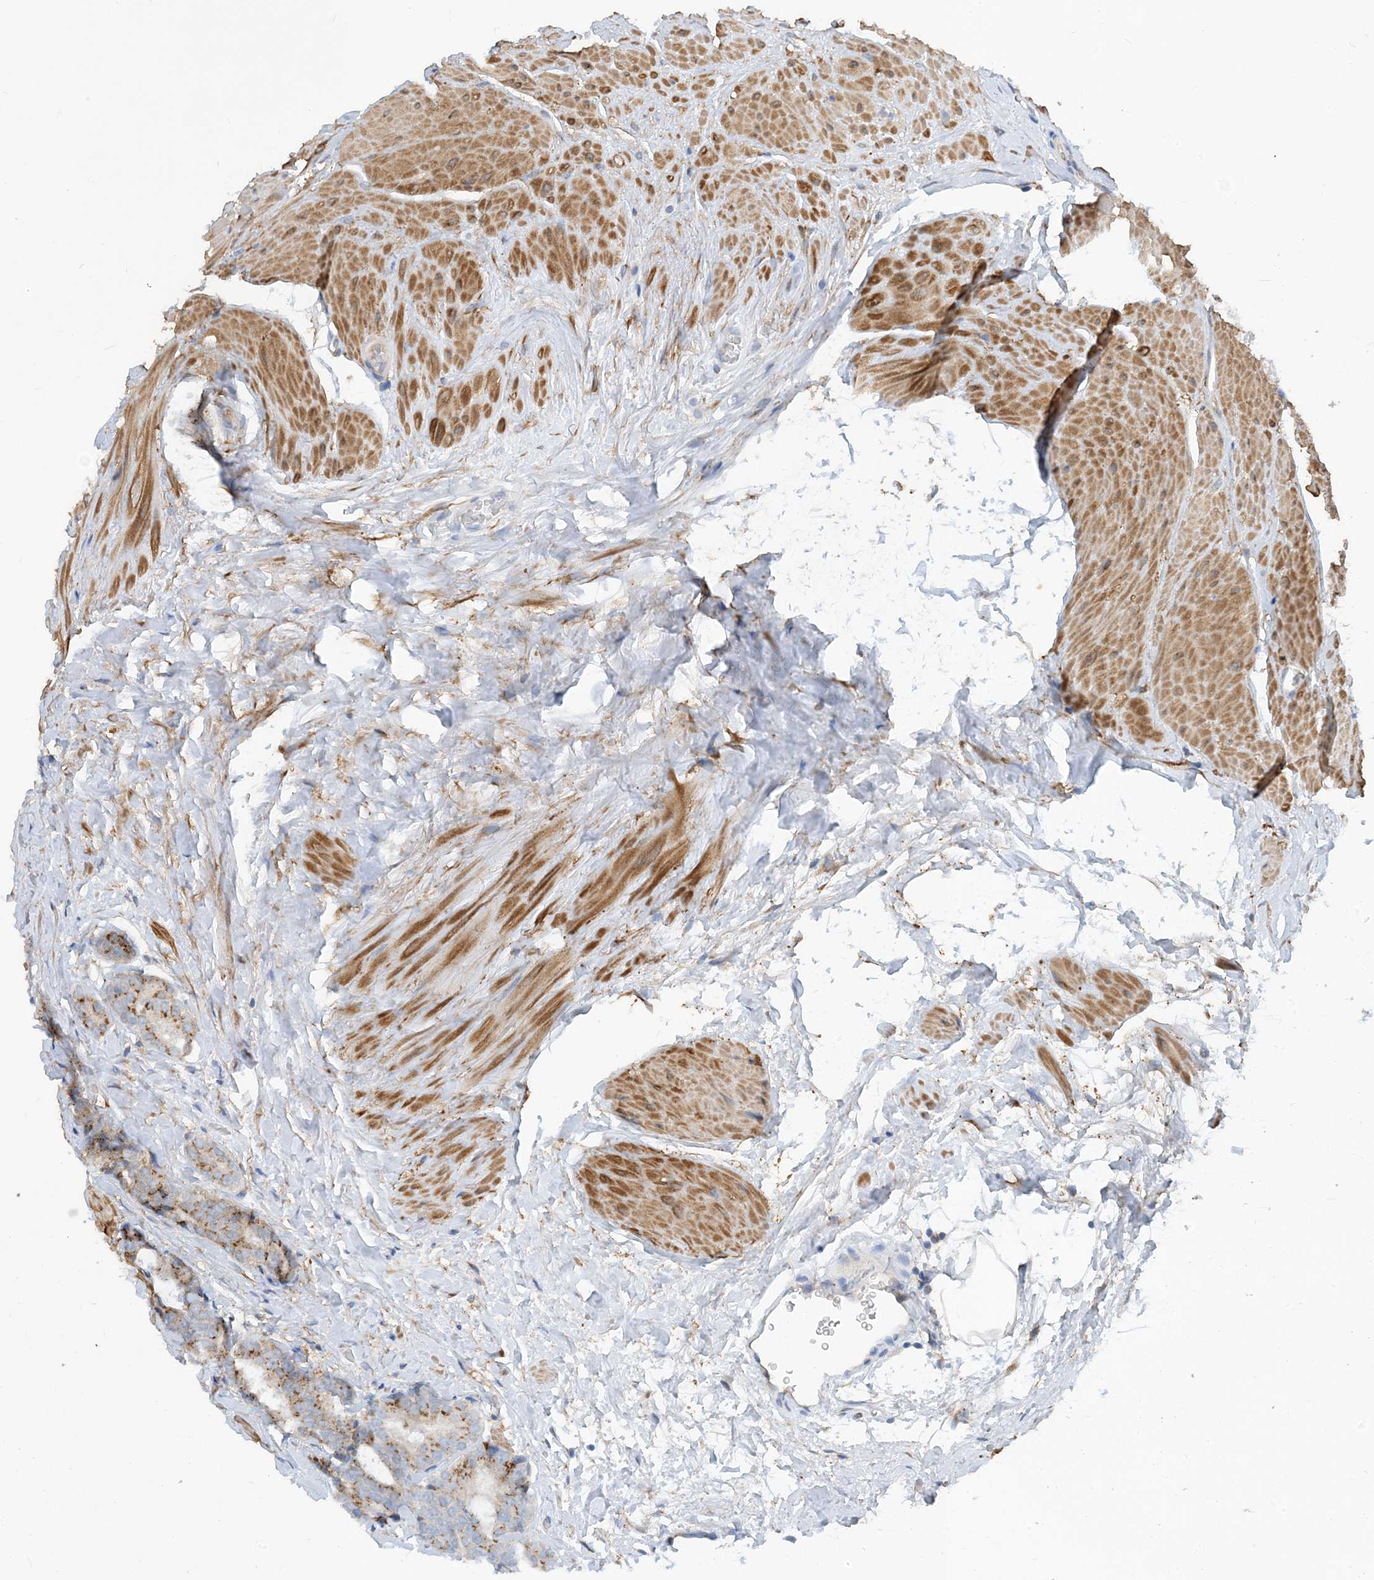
{"staining": {"intensity": "moderate", "quantity": "25%-75%", "location": "cytoplasmic/membranous"}, "tissue": "prostate cancer", "cell_type": "Tumor cells", "image_type": "cancer", "snomed": [{"axis": "morphology", "description": "Adenocarcinoma, High grade"}, {"axis": "topography", "description": "Prostate"}], "caption": "High-grade adenocarcinoma (prostate) was stained to show a protein in brown. There is medium levels of moderate cytoplasmic/membranous expression in about 25%-75% of tumor cells.", "gene": "EIF2A", "patient": {"sex": "male", "age": 56}}